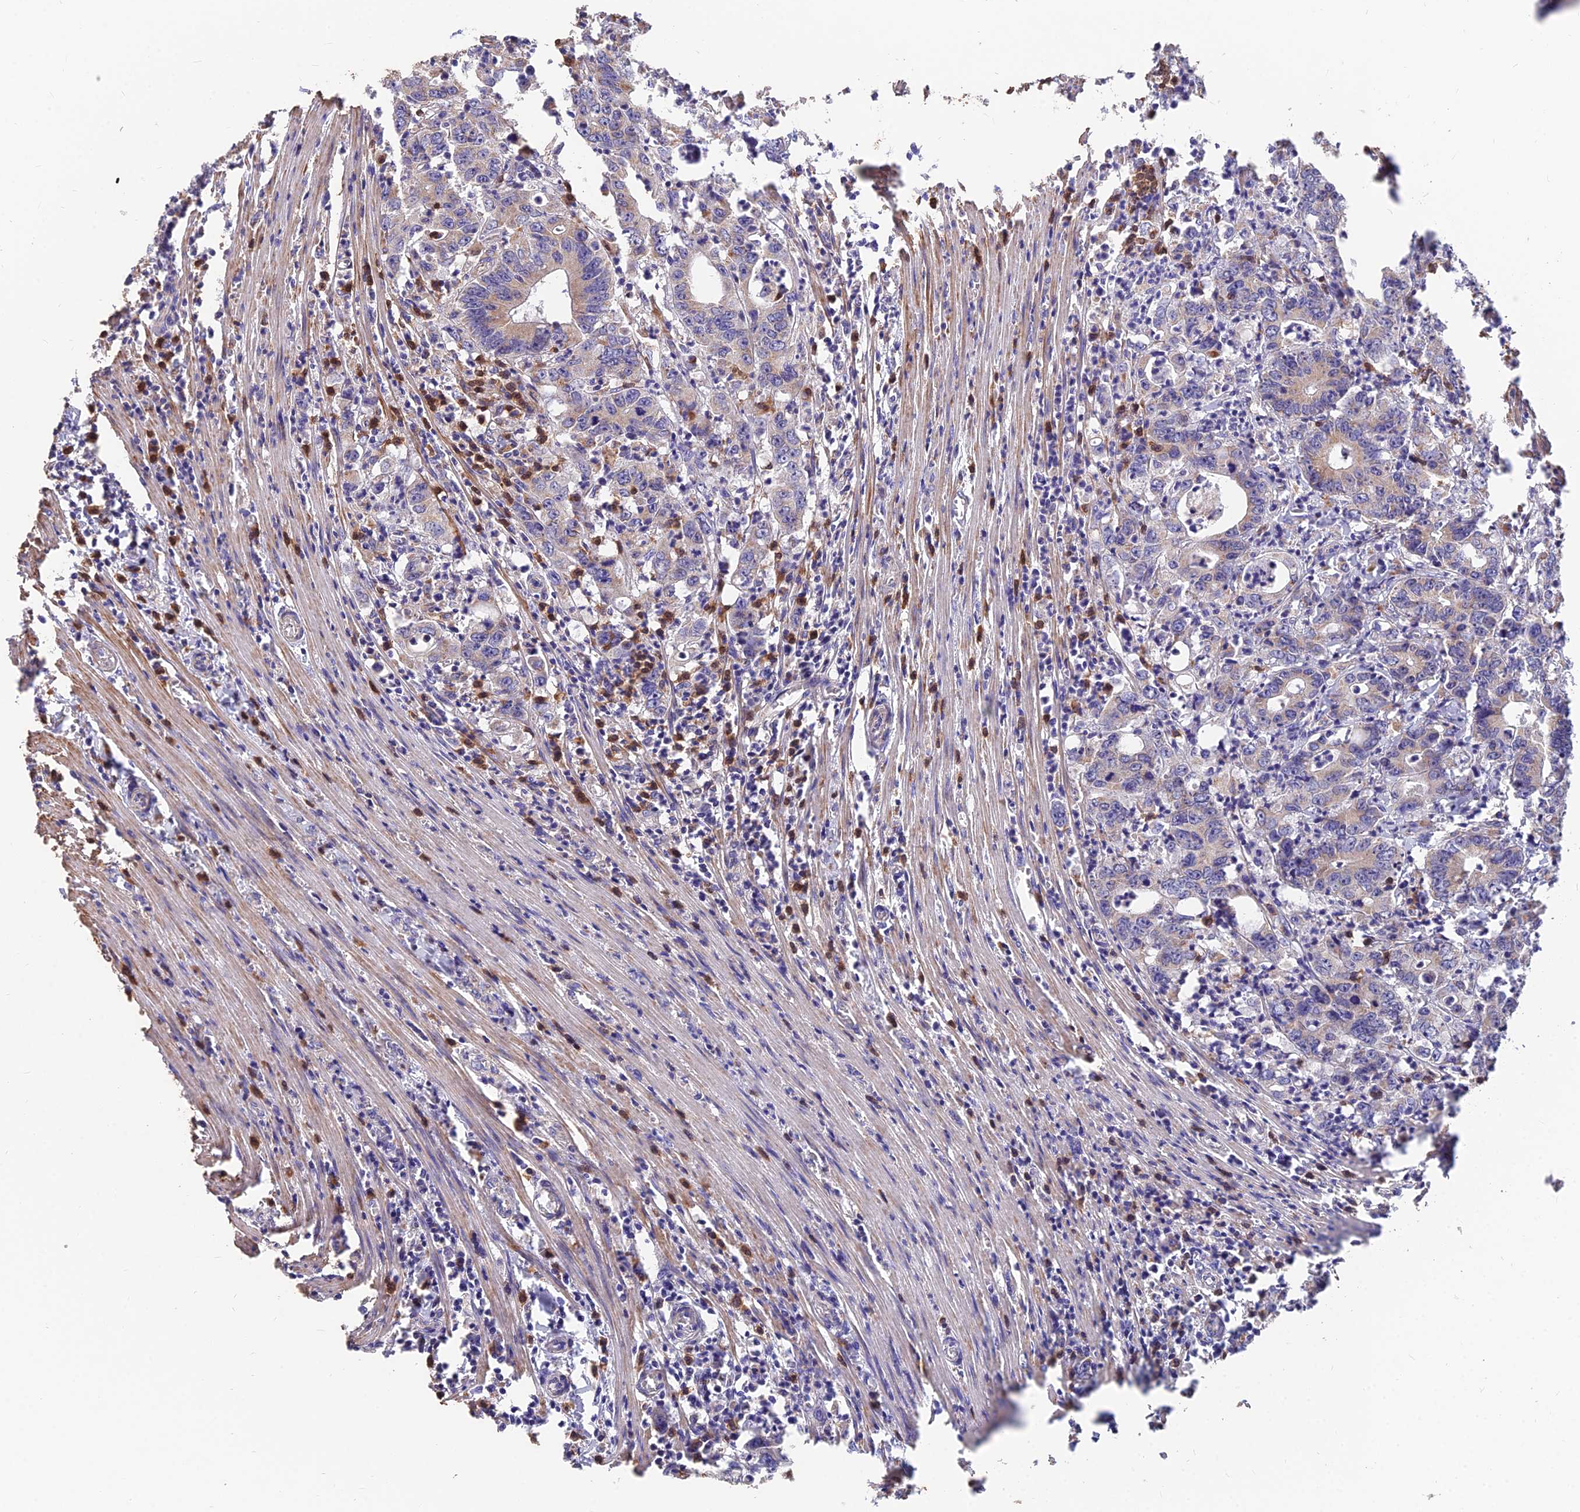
{"staining": {"intensity": "weak", "quantity": "<25%", "location": "cytoplasmic/membranous"}, "tissue": "colorectal cancer", "cell_type": "Tumor cells", "image_type": "cancer", "snomed": [{"axis": "morphology", "description": "Adenocarcinoma, NOS"}, {"axis": "topography", "description": "Colon"}], "caption": "IHC micrograph of colorectal adenocarcinoma stained for a protein (brown), which reveals no positivity in tumor cells.", "gene": "IFT22", "patient": {"sex": "female", "age": 75}}